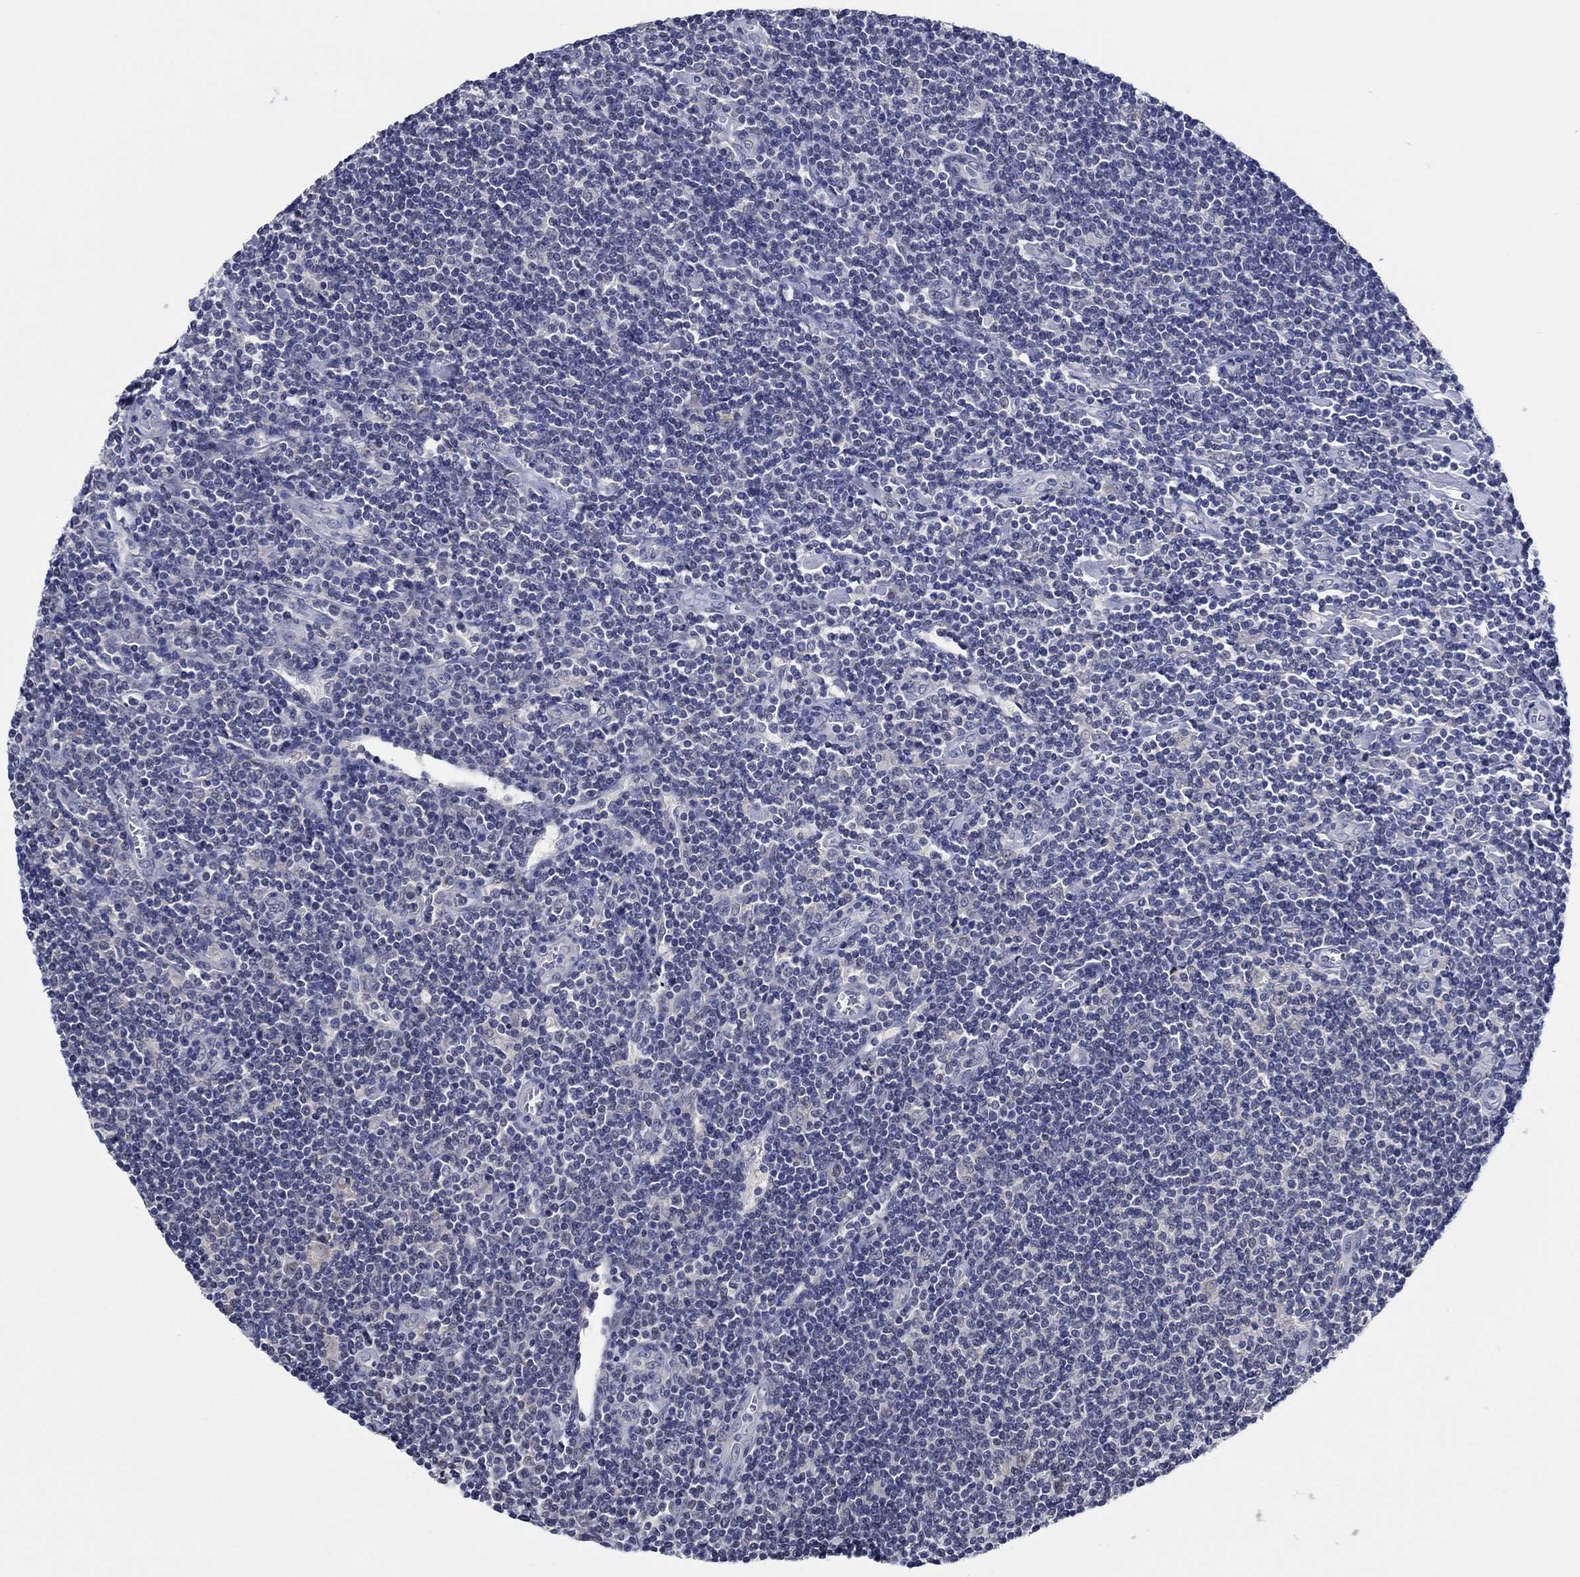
{"staining": {"intensity": "moderate", "quantity": "<25%", "location": "nuclear"}, "tissue": "lymphoma", "cell_type": "Tumor cells", "image_type": "cancer", "snomed": [{"axis": "morphology", "description": "Hodgkin's disease, NOS"}, {"axis": "topography", "description": "Lymph node"}], "caption": "This is an image of immunohistochemistry staining of lymphoma, which shows moderate expression in the nuclear of tumor cells.", "gene": "PRRT3", "patient": {"sex": "male", "age": 40}}